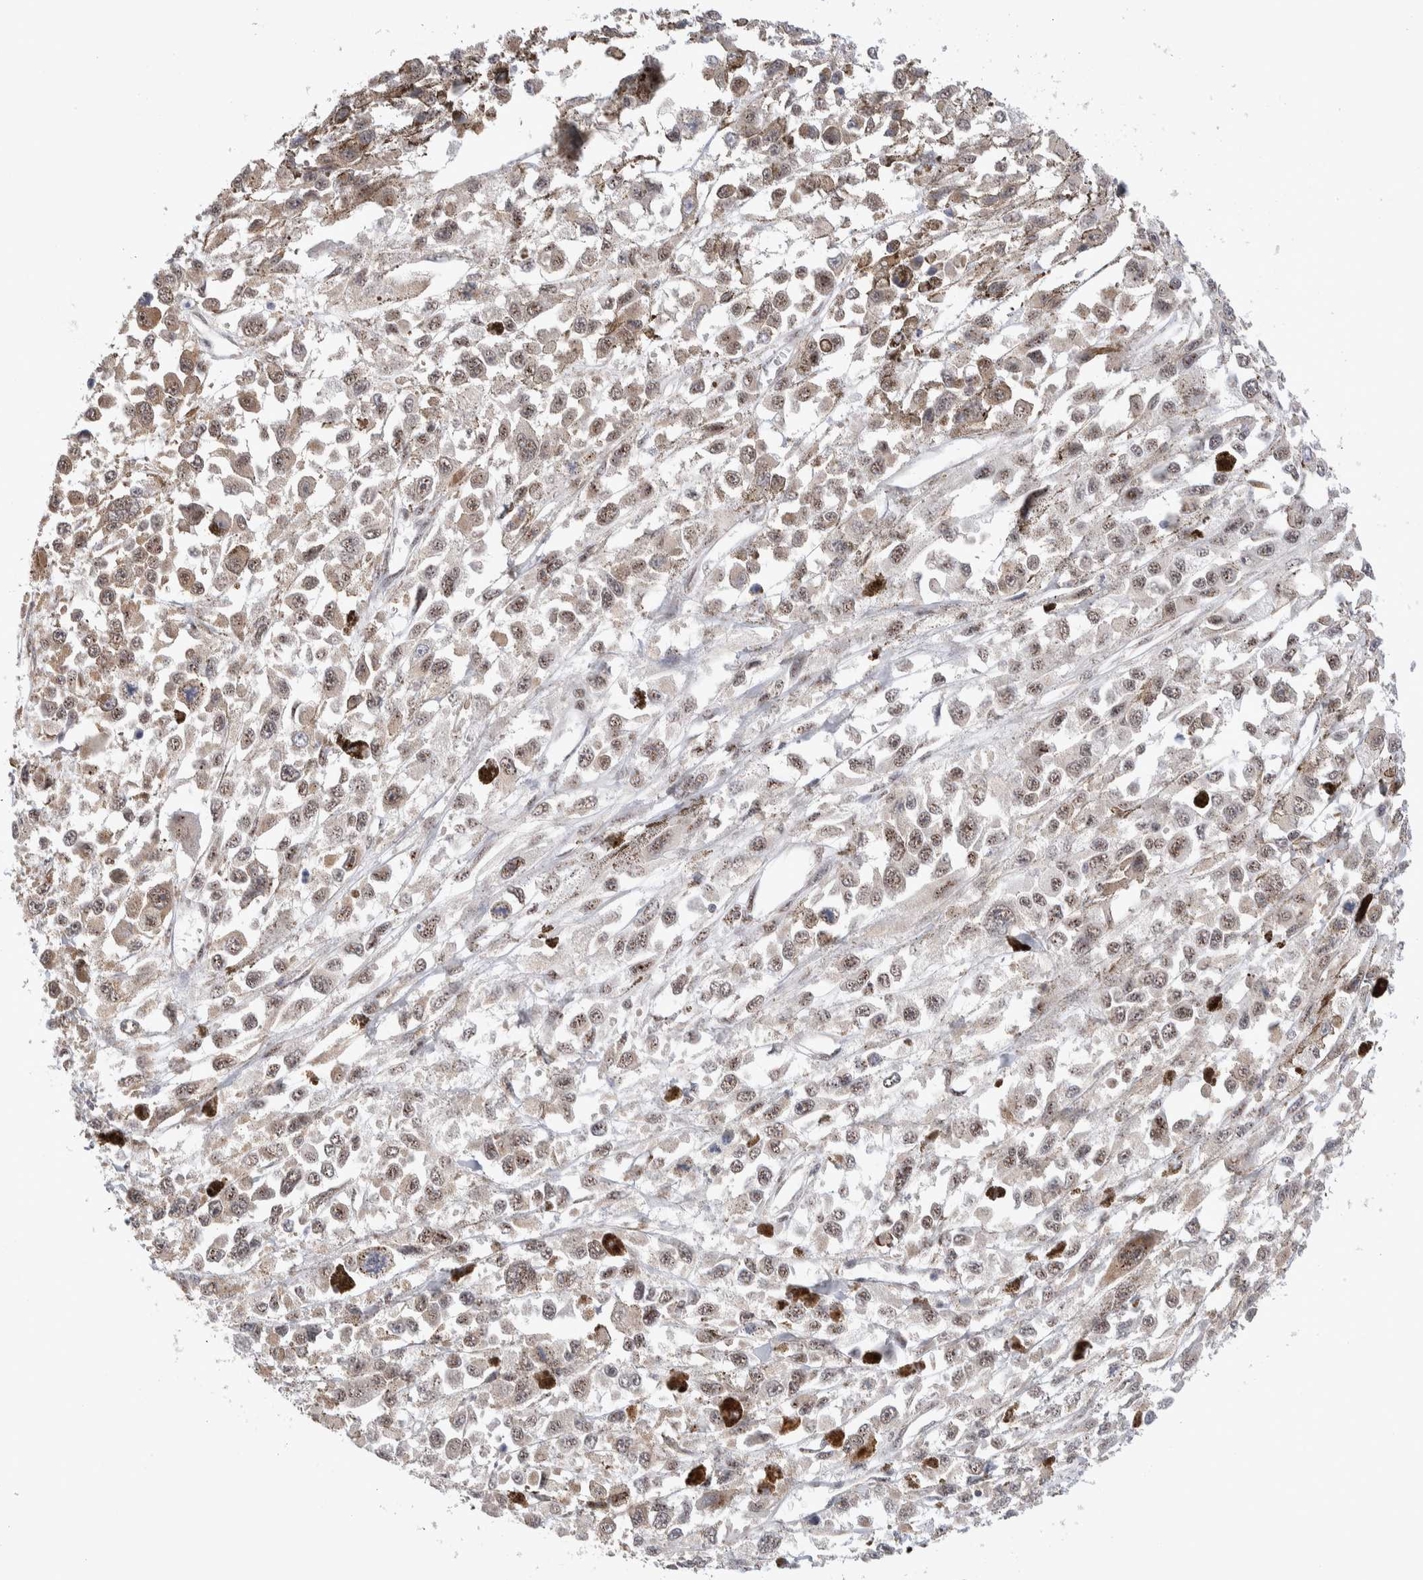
{"staining": {"intensity": "weak", "quantity": ">75%", "location": "nuclear"}, "tissue": "melanoma", "cell_type": "Tumor cells", "image_type": "cancer", "snomed": [{"axis": "morphology", "description": "Malignant melanoma, Metastatic site"}, {"axis": "topography", "description": "Lymph node"}], "caption": "Protein staining reveals weak nuclear positivity in about >75% of tumor cells in melanoma.", "gene": "ZNF695", "patient": {"sex": "male", "age": 59}}